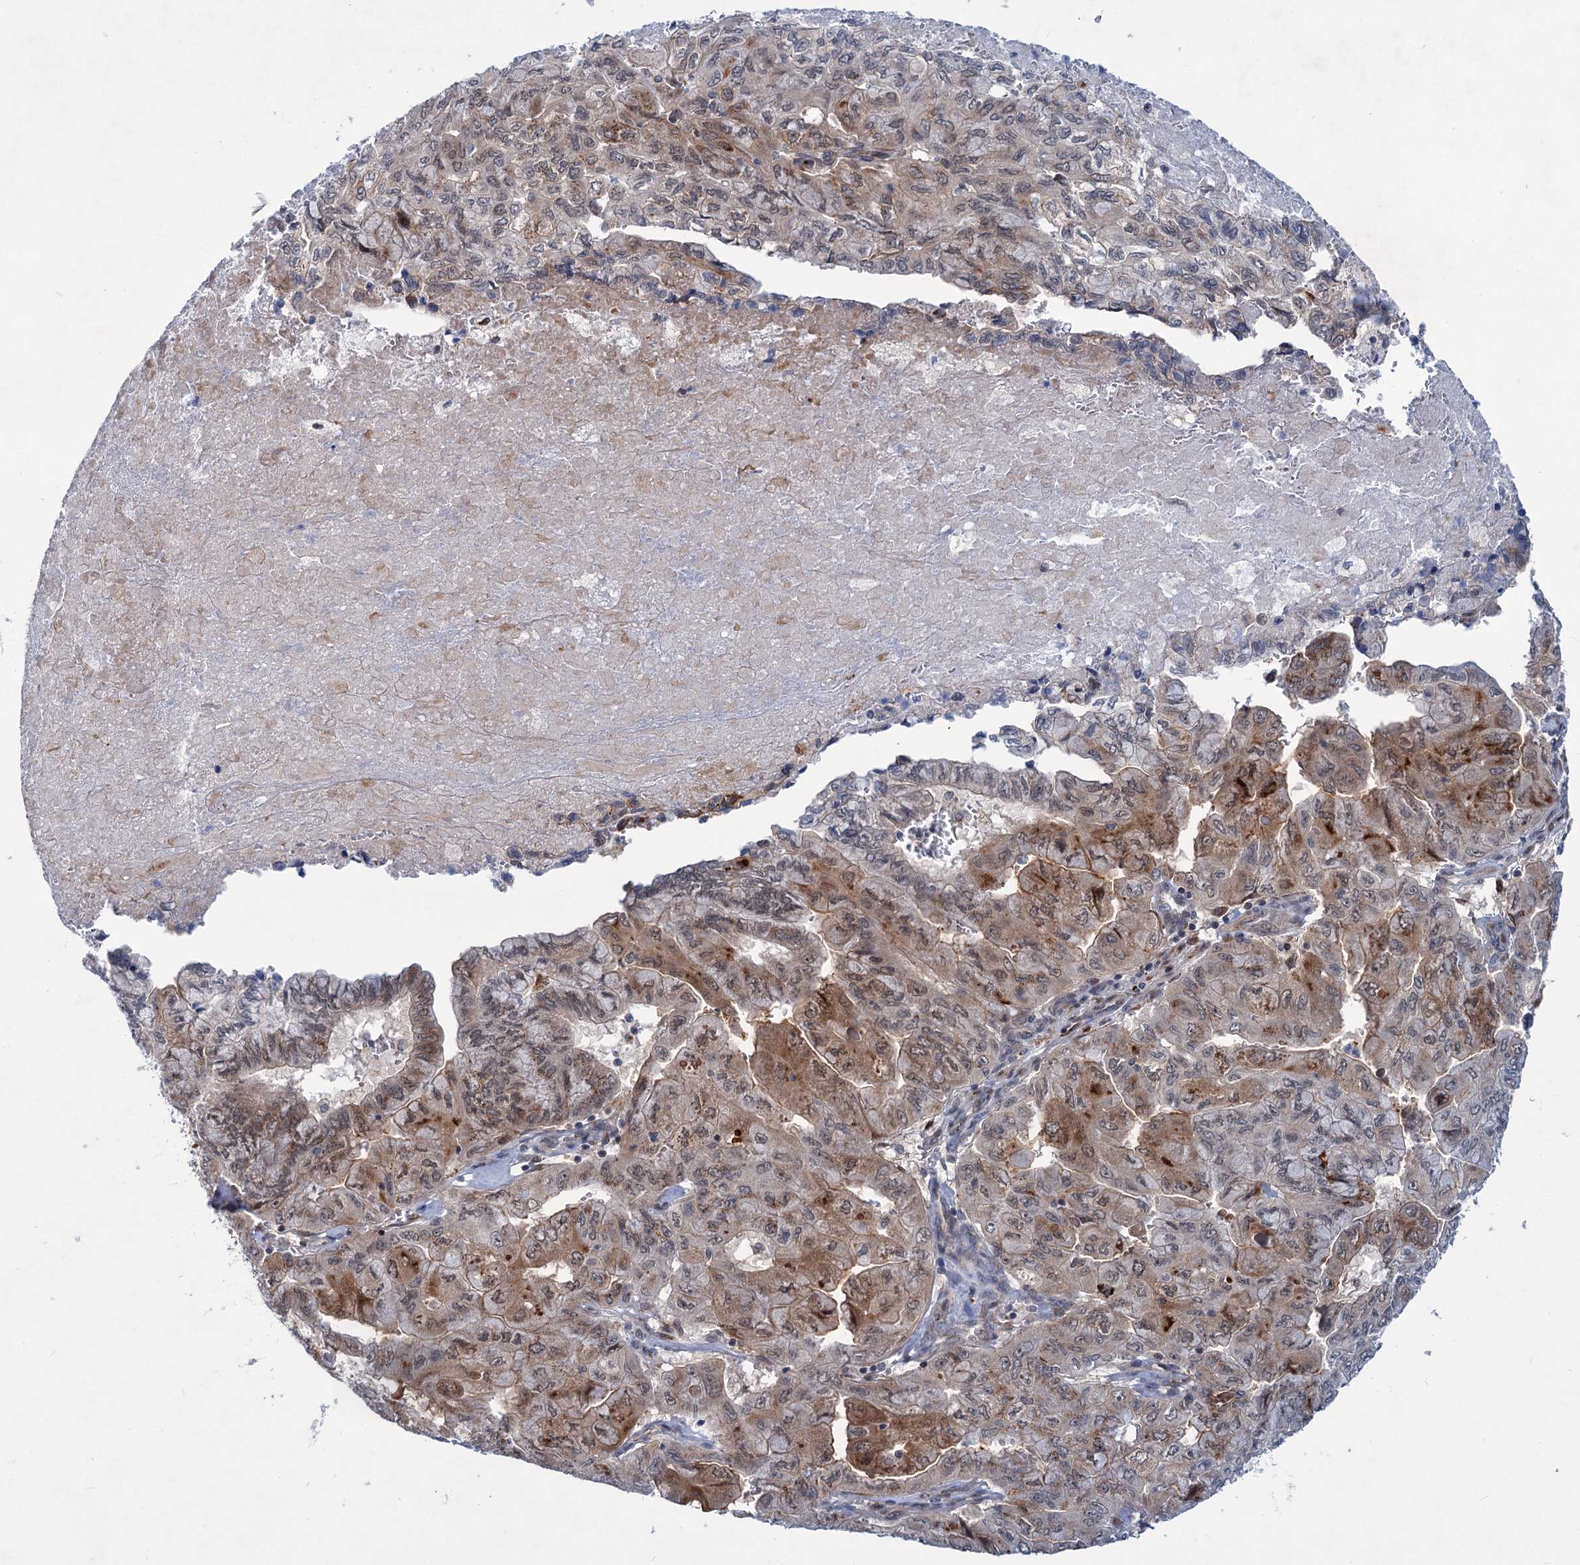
{"staining": {"intensity": "moderate", "quantity": "25%-75%", "location": "cytoplasmic/membranous"}, "tissue": "pancreatic cancer", "cell_type": "Tumor cells", "image_type": "cancer", "snomed": [{"axis": "morphology", "description": "Adenocarcinoma, NOS"}, {"axis": "topography", "description": "Pancreas"}], "caption": "DAB immunohistochemical staining of human adenocarcinoma (pancreatic) reveals moderate cytoplasmic/membranous protein expression in about 25%-75% of tumor cells. (DAB (3,3'-diaminobenzidine) IHC with brightfield microscopy, high magnification).", "gene": "ELP4", "patient": {"sex": "male", "age": 51}}